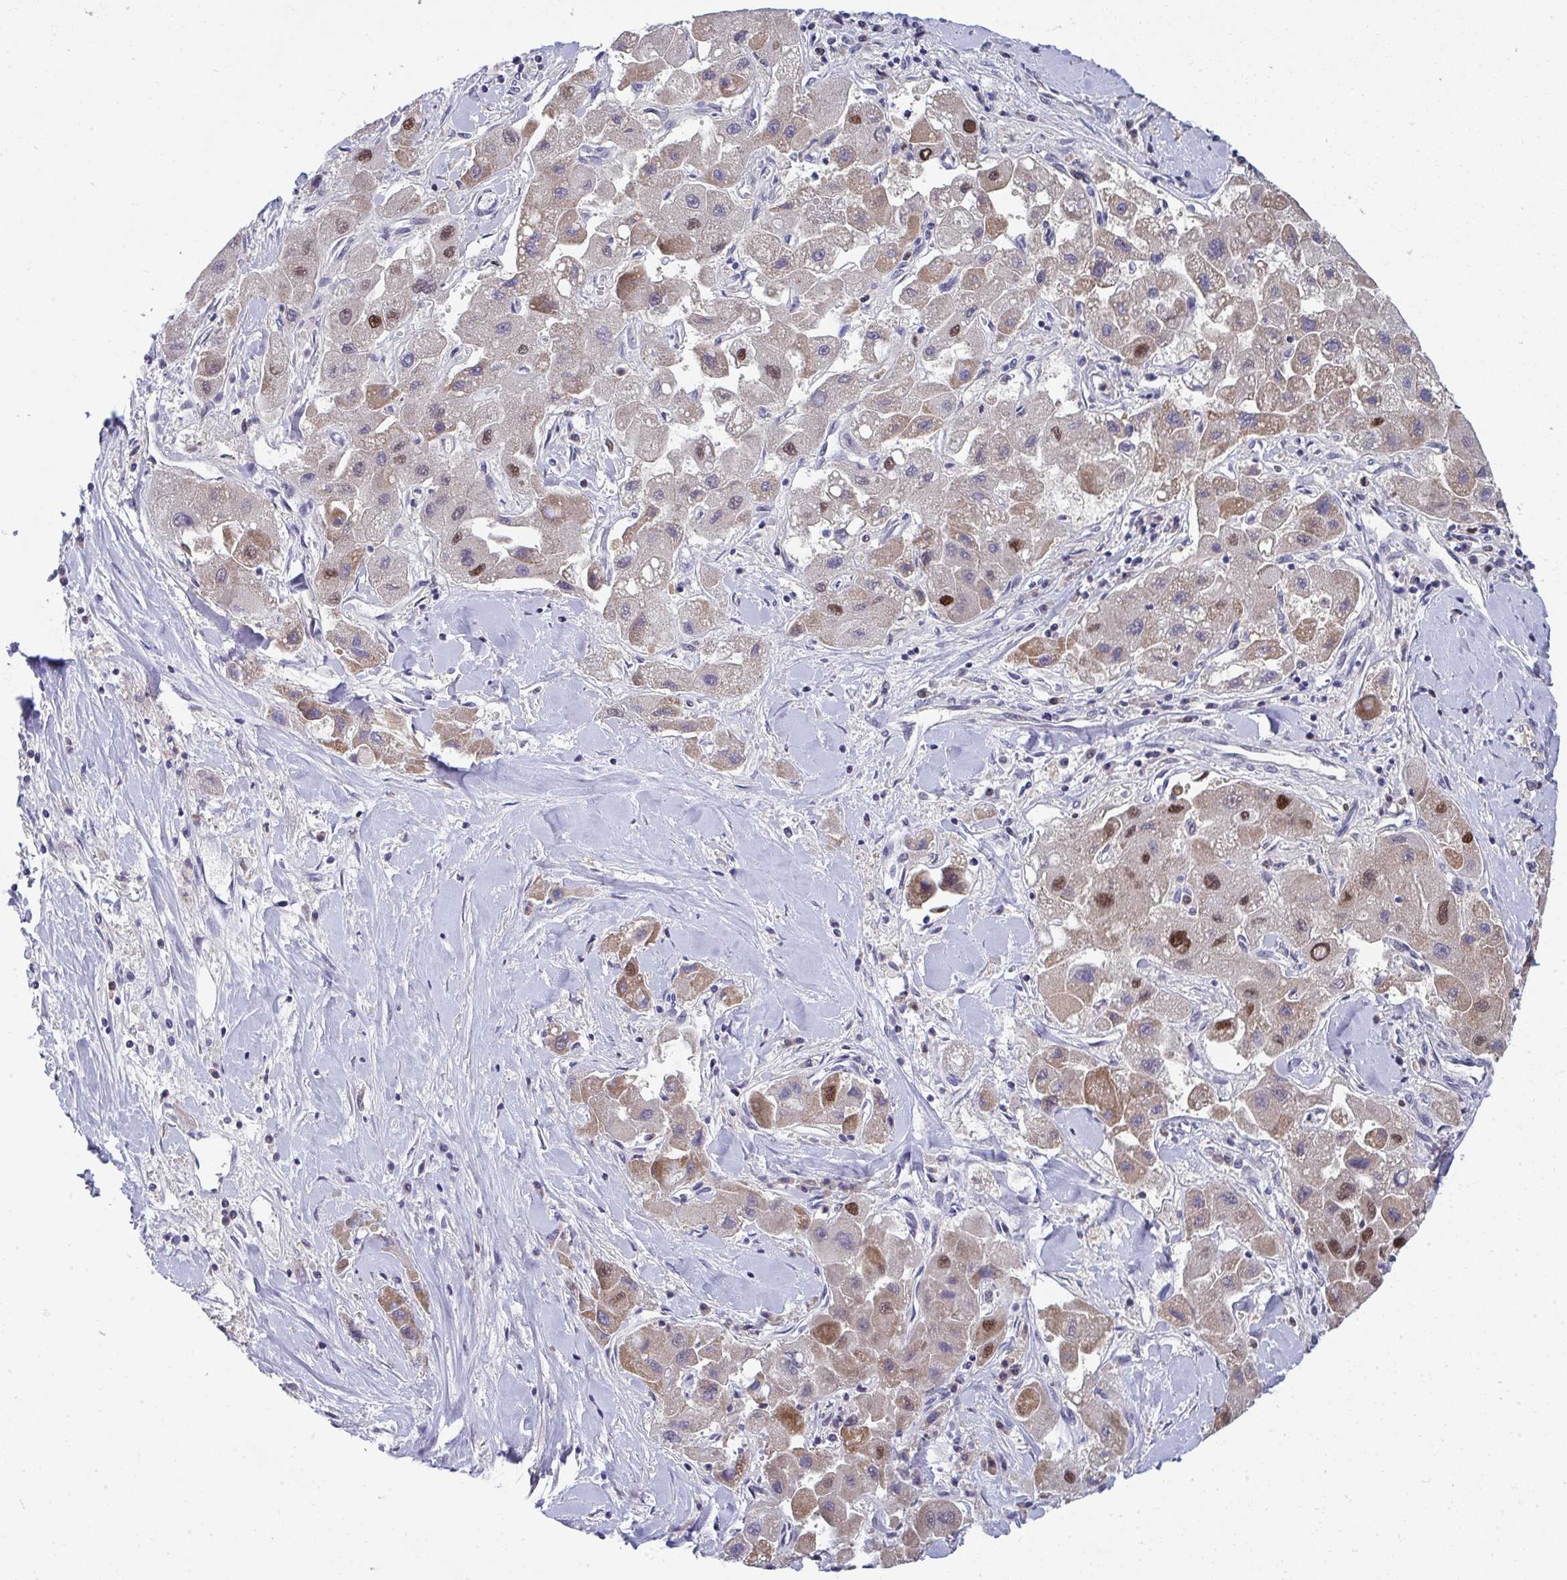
{"staining": {"intensity": "moderate", "quantity": "<25%", "location": "cytoplasmic/membranous,nuclear"}, "tissue": "liver cancer", "cell_type": "Tumor cells", "image_type": "cancer", "snomed": [{"axis": "morphology", "description": "Carcinoma, Hepatocellular, NOS"}, {"axis": "topography", "description": "Liver"}], "caption": "Immunohistochemical staining of liver hepatocellular carcinoma demonstrates moderate cytoplasmic/membranous and nuclear protein staining in about <25% of tumor cells.", "gene": "JDP2", "patient": {"sex": "male", "age": 24}}